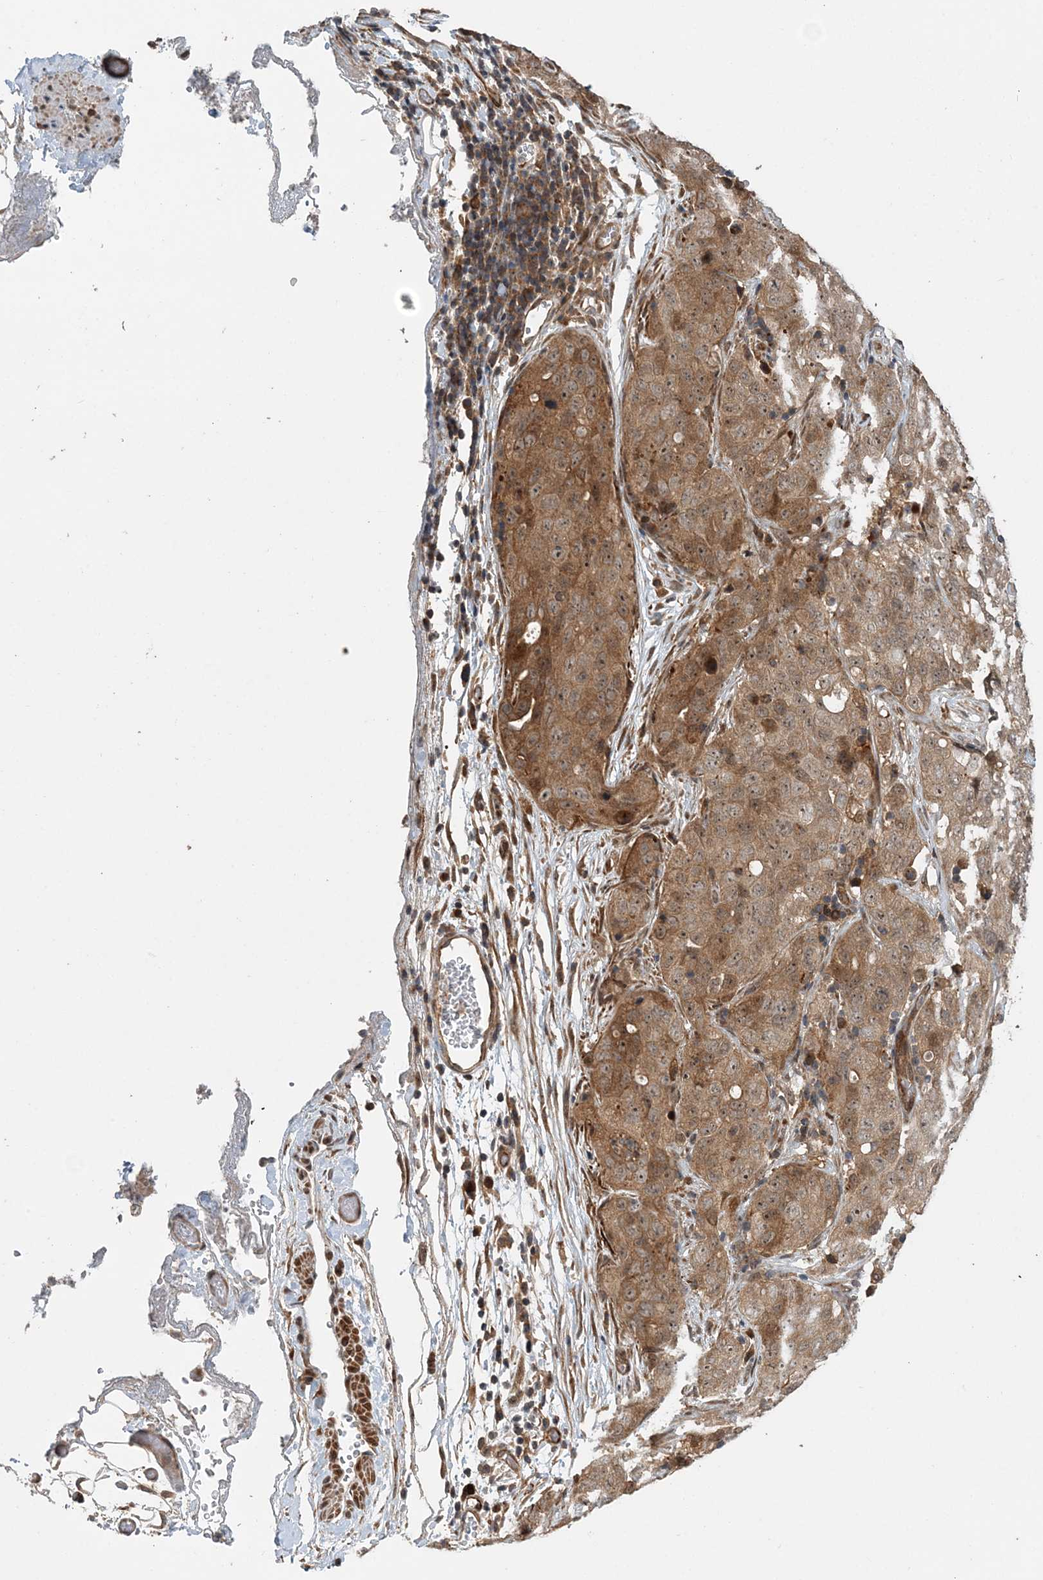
{"staining": {"intensity": "moderate", "quantity": ">75%", "location": "cytoplasmic/membranous,nuclear"}, "tissue": "stomach cancer", "cell_type": "Tumor cells", "image_type": "cancer", "snomed": [{"axis": "morphology", "description": "Normal tissue, NOS"}, {"axis": "morphology", "description": "Adenocarcinoma, NOS"}, {"axis": "topography", "description": "Lymph node"}, {"axis": "topography", "description": "Stomach"}], "caption": "Moderate cytoplasmic/membranous and nuclear staining for a protein is appreciated in approximately >75% of tumor cells of stomach cancer (adenocarcinoma) using IHC.", "gene": "UBTD2", "patient": {"sex": "male", "age": 48}}